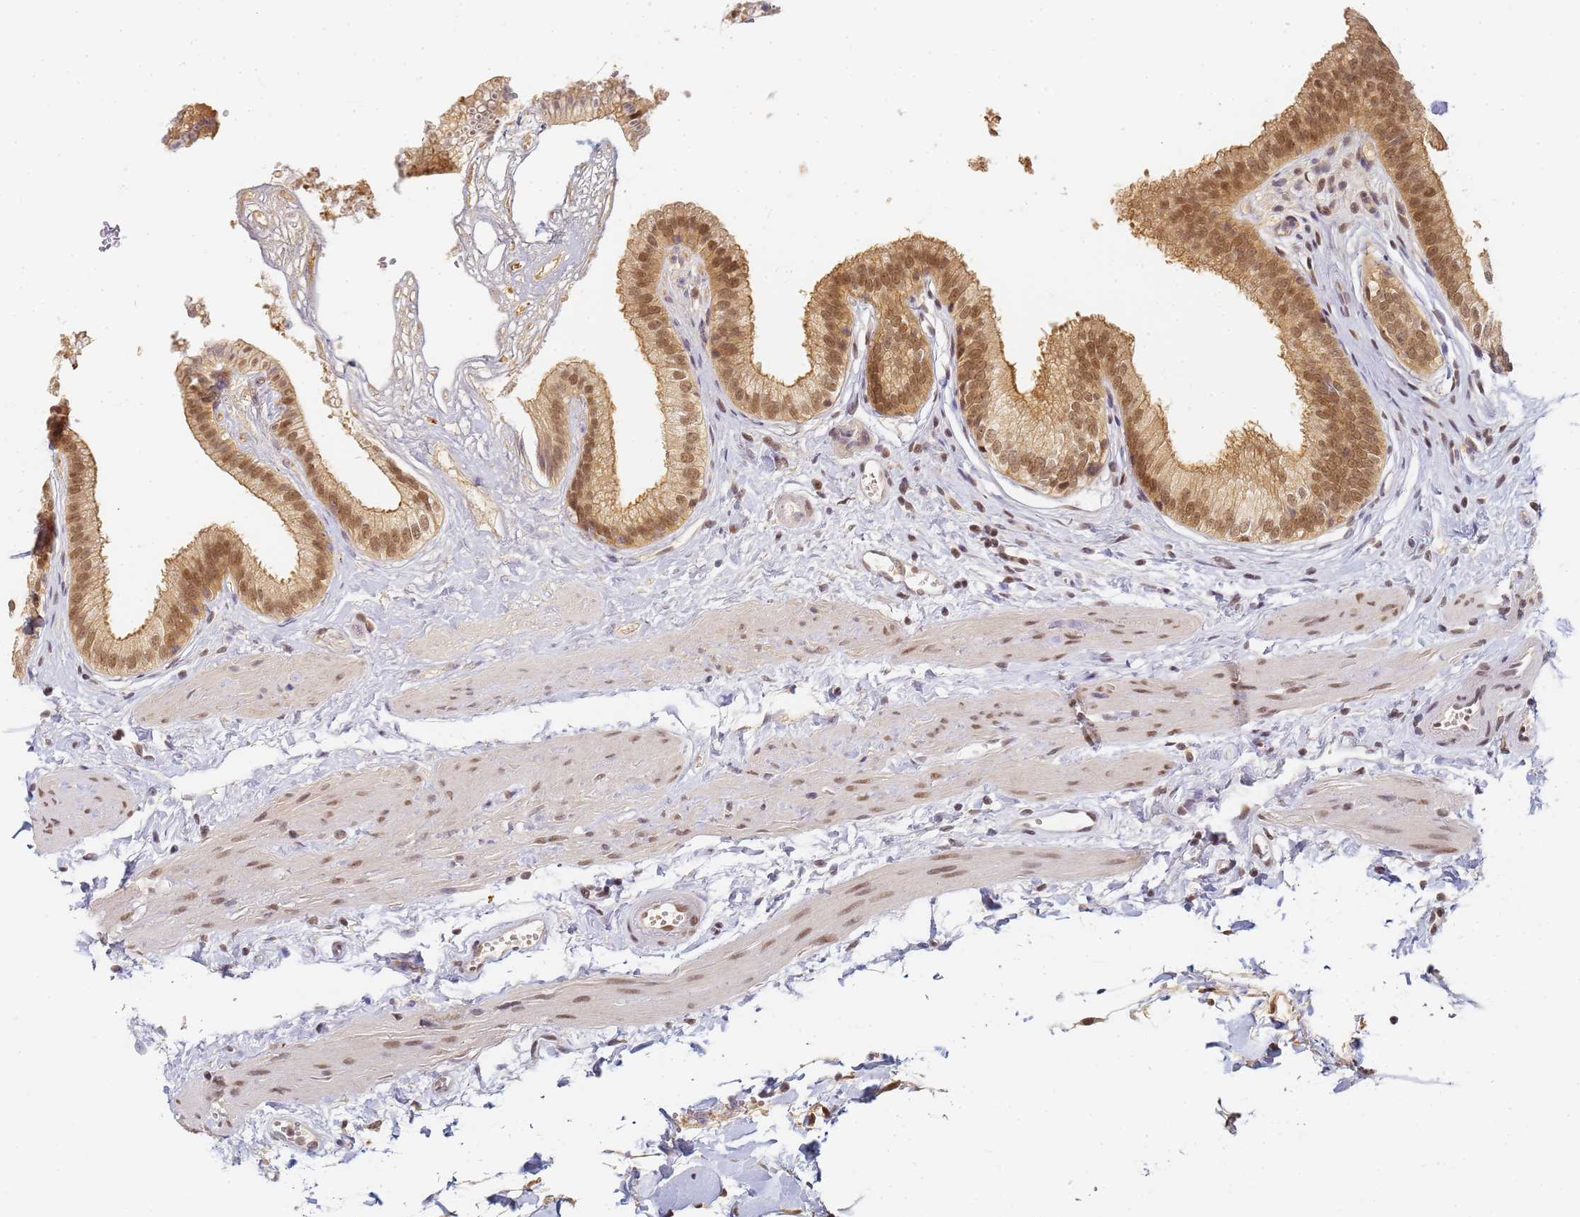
{"staining": {"intensity": "moderate", "quantity": ">75%", "location": "cytoplasmic/membranous,nuclear"}, "tissue": "gallbladder", "cell_type": "Glandular cells", "image_type": "normal", "snomed": [{"axis": "morphology", "description": "Normal tissue, NOS"}, {"axis": "topography", "description": "Gallbladder"}], "caption": "This micrograph displays immunohistochemistry (IHC) staining of benign gallbladder, with medium moderate cytoplasmic/membranous,nuclear positivity in approximately >75% of glandular cells.", "gene": "HMCES", "patient": {"sex": "female", "age": 54}}